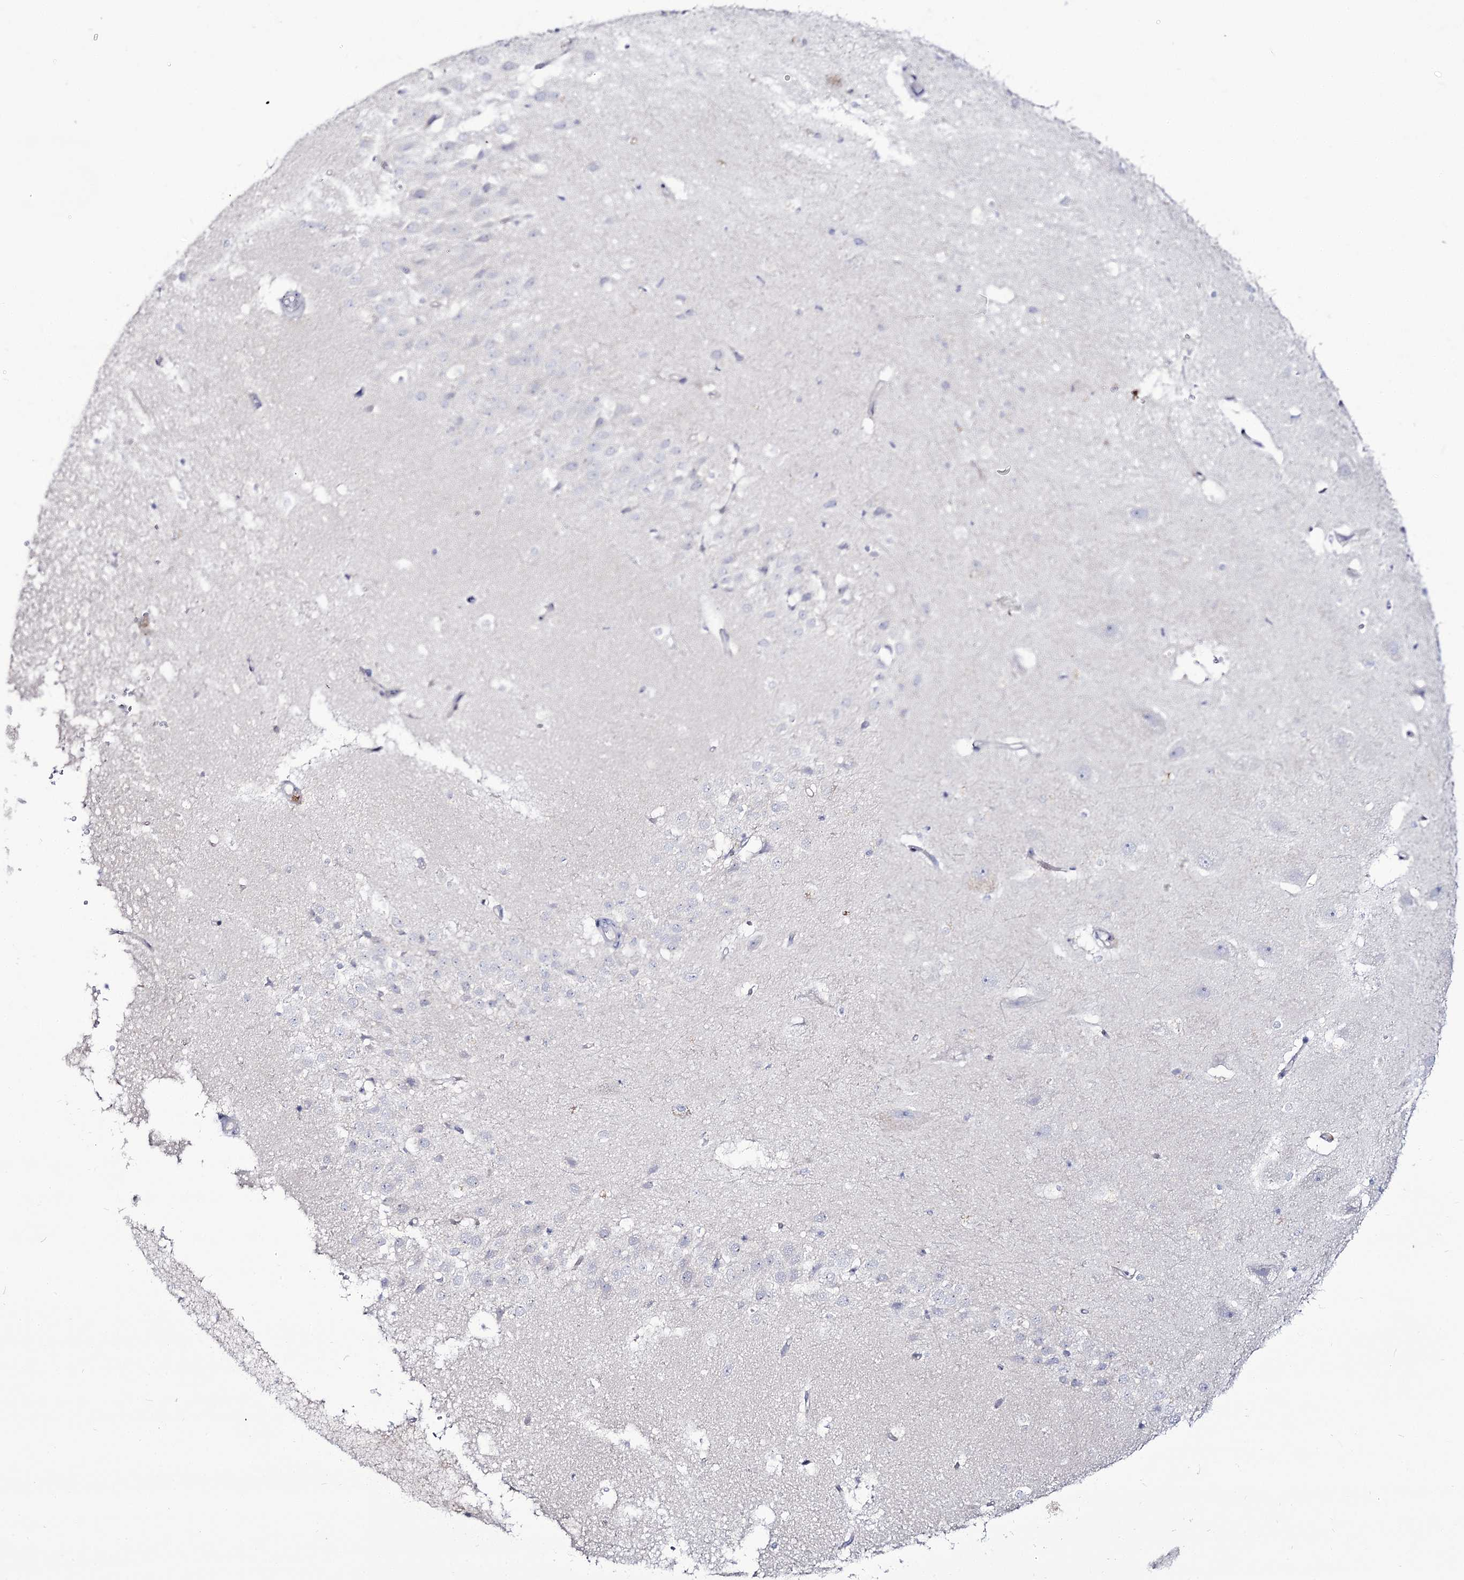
{"staining": {"intensity": "negative", "quantity": "none", "location": "none"}, "tissue": "hippocampus", "cell_type": "Glial cells", "image_type": "normal", "snomed": [{"axis": "morphology", "description": "Normal tissue, NOS"}, {"axis": "topography", "description": "Hippocampus"}], "caption": "A micrograph of hippocampus stained for a protein exhibits no brown staining in glial cells. Nuclei are stained in blue.", "gene": "SUOX", "patient": {"sex": "female", "age": 52}}